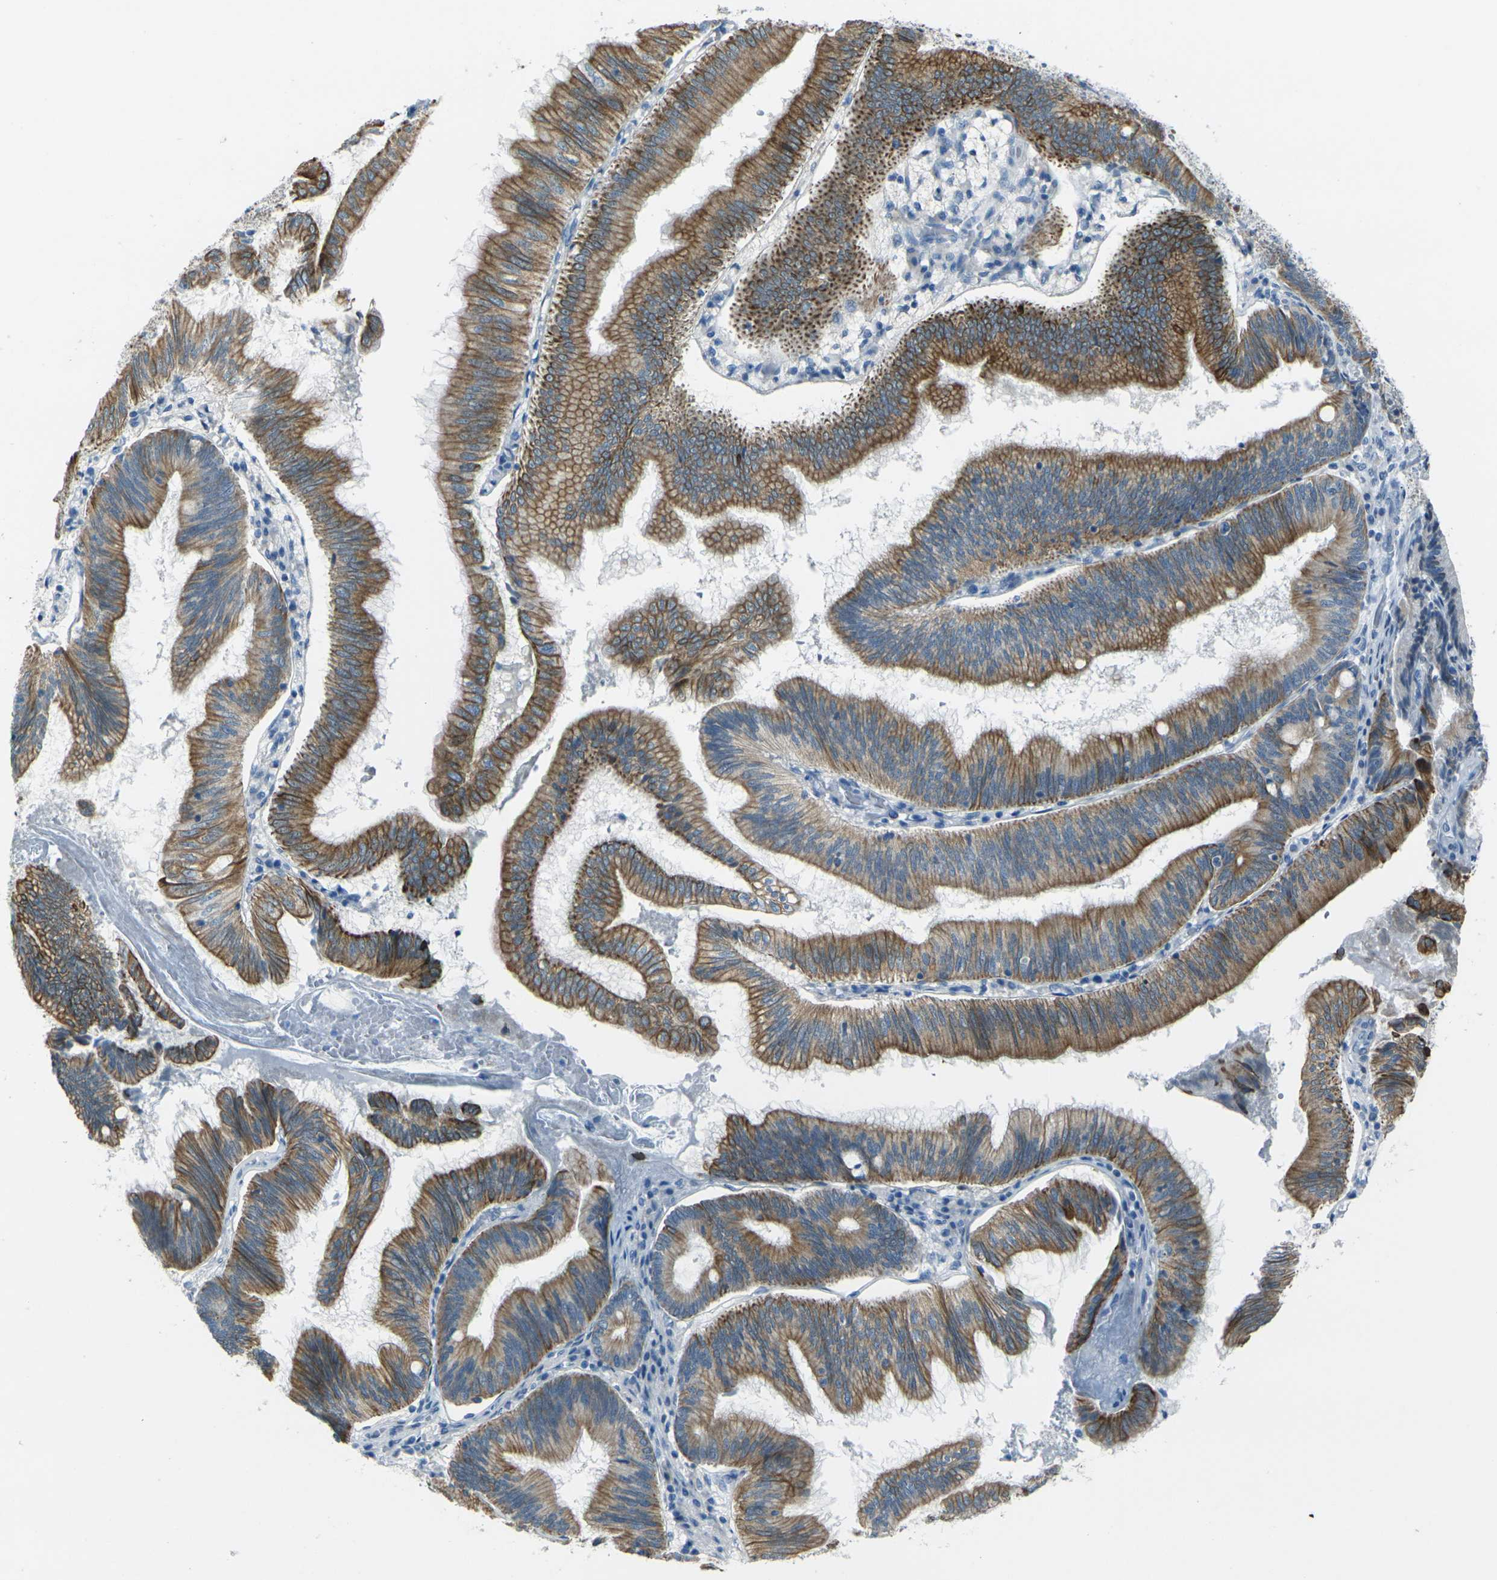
{"staining": {"intensity": "strong", "quantity": ">75%", "location": "cytoplasmic/membranous"}, "tissue": "pancreatic cancer", "cell_type": "Tumor cells", "image_type": "cancer", "snomed": [{"axis": "morphology", "description": "Adenocarcinoma, NOS"}, {"axis": "topography", "description": "Pancreas"}], "caption": "Human pancreatic cancer stained with a protein marker shows strong staining in tumor cells.", "gene": "ANKRD46", "patient": {"sex": "male", "age": 82}}